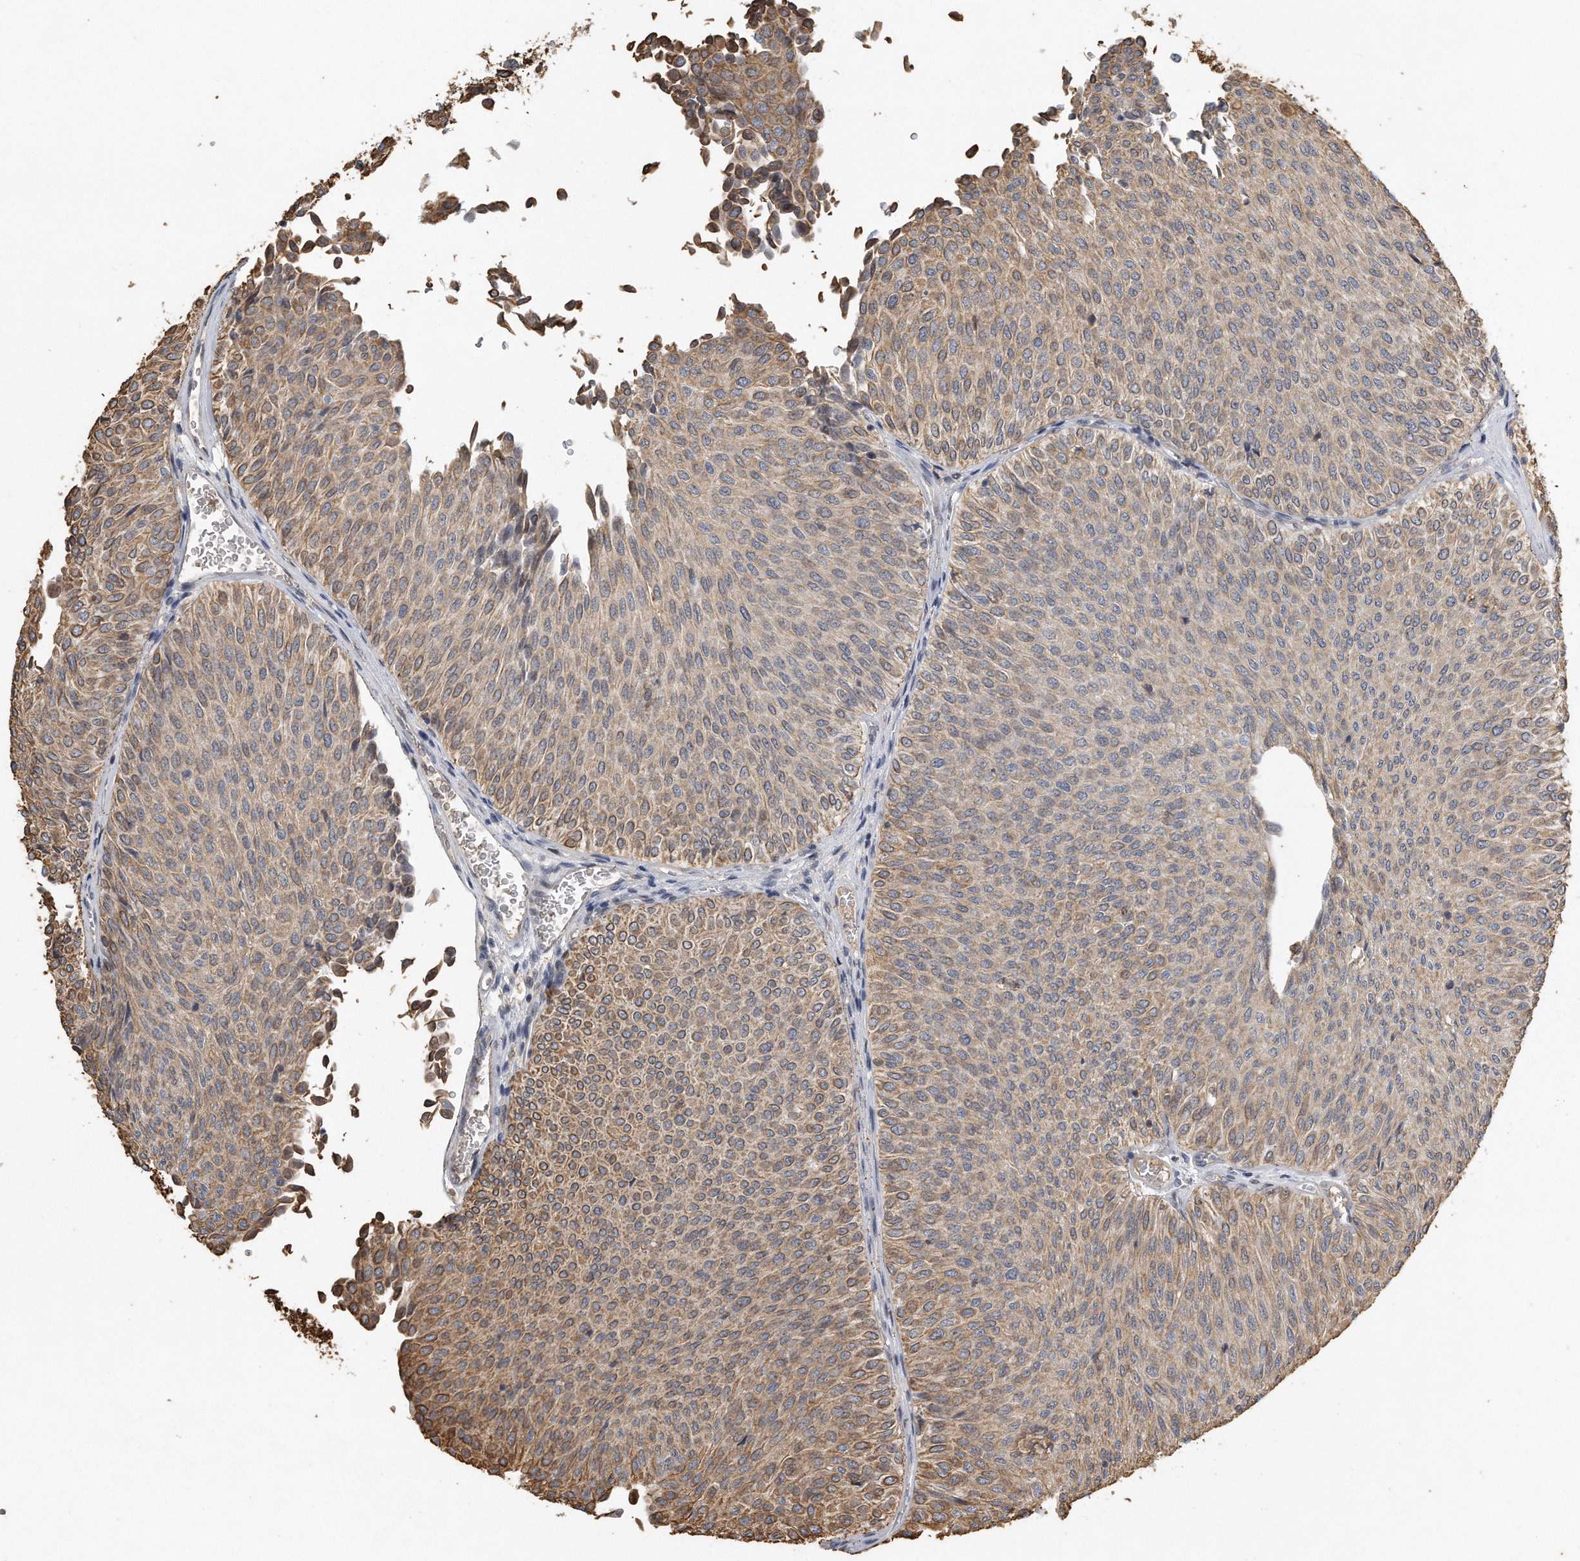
{"staining": {"intensity": "moderate", "quantity": ">75%", "location": "cytoplasmic/membranous"}, "tissue": "urothelial cancer", "cell_type": "Tumor cells", "image_type": "cancer", "snomed": [{"axis": "morphology", "description": "Urothelial carcinoma, Low grade"}, {"axis": "topography", "description": "Urinary bladder"}], "caption": "Human low-grade urothelial carcinoma stained with a brown dye exhibits moderate cytoplasmic/membranous positive expression in approximately >75% of tumor cells.", "gene": "CAMK1", "patient": {"sex": "male", "age": 78}}